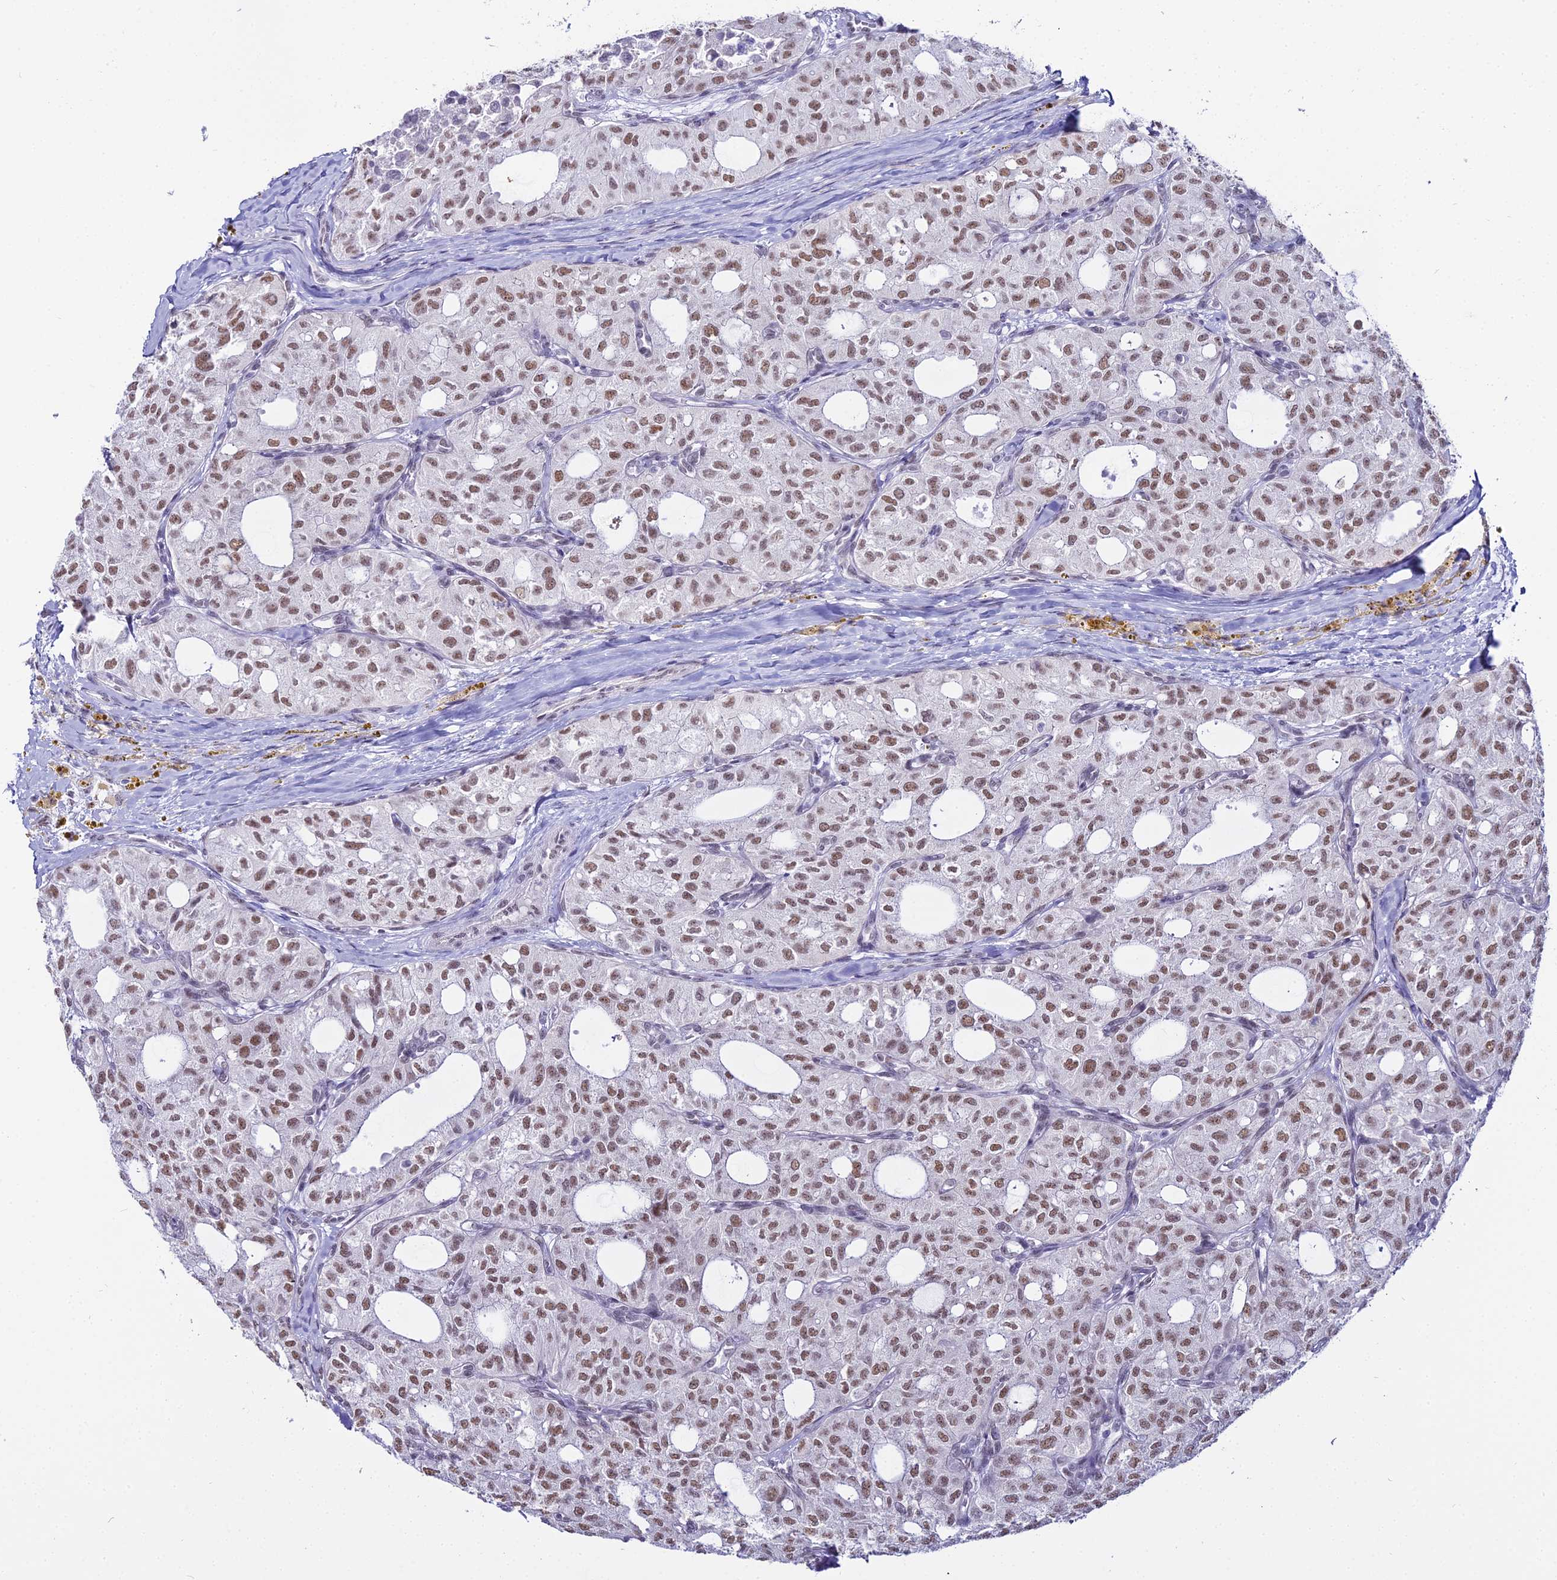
{"staining": {"intensity": "moderate", "quantity": ">75%", "location": "nuclear"}, "tissue": "thyroid cancer", "cell_type": "Tumor cells", "image_type": "cancer", "snomed": [{"axis": "morphology", "description": "Follicular adenoma carcinoma, NOS"}, {"axis": "topography", "description": "Thyroid gland"}], "caption": "Protein expression by IHC demonstrates moderate nuclear staining in approximately >75% of tumor cells in thyroid follicular adenoma carcinoma.", "gene": "RBM12", "patient": {"sex": "male", "age": 75}}